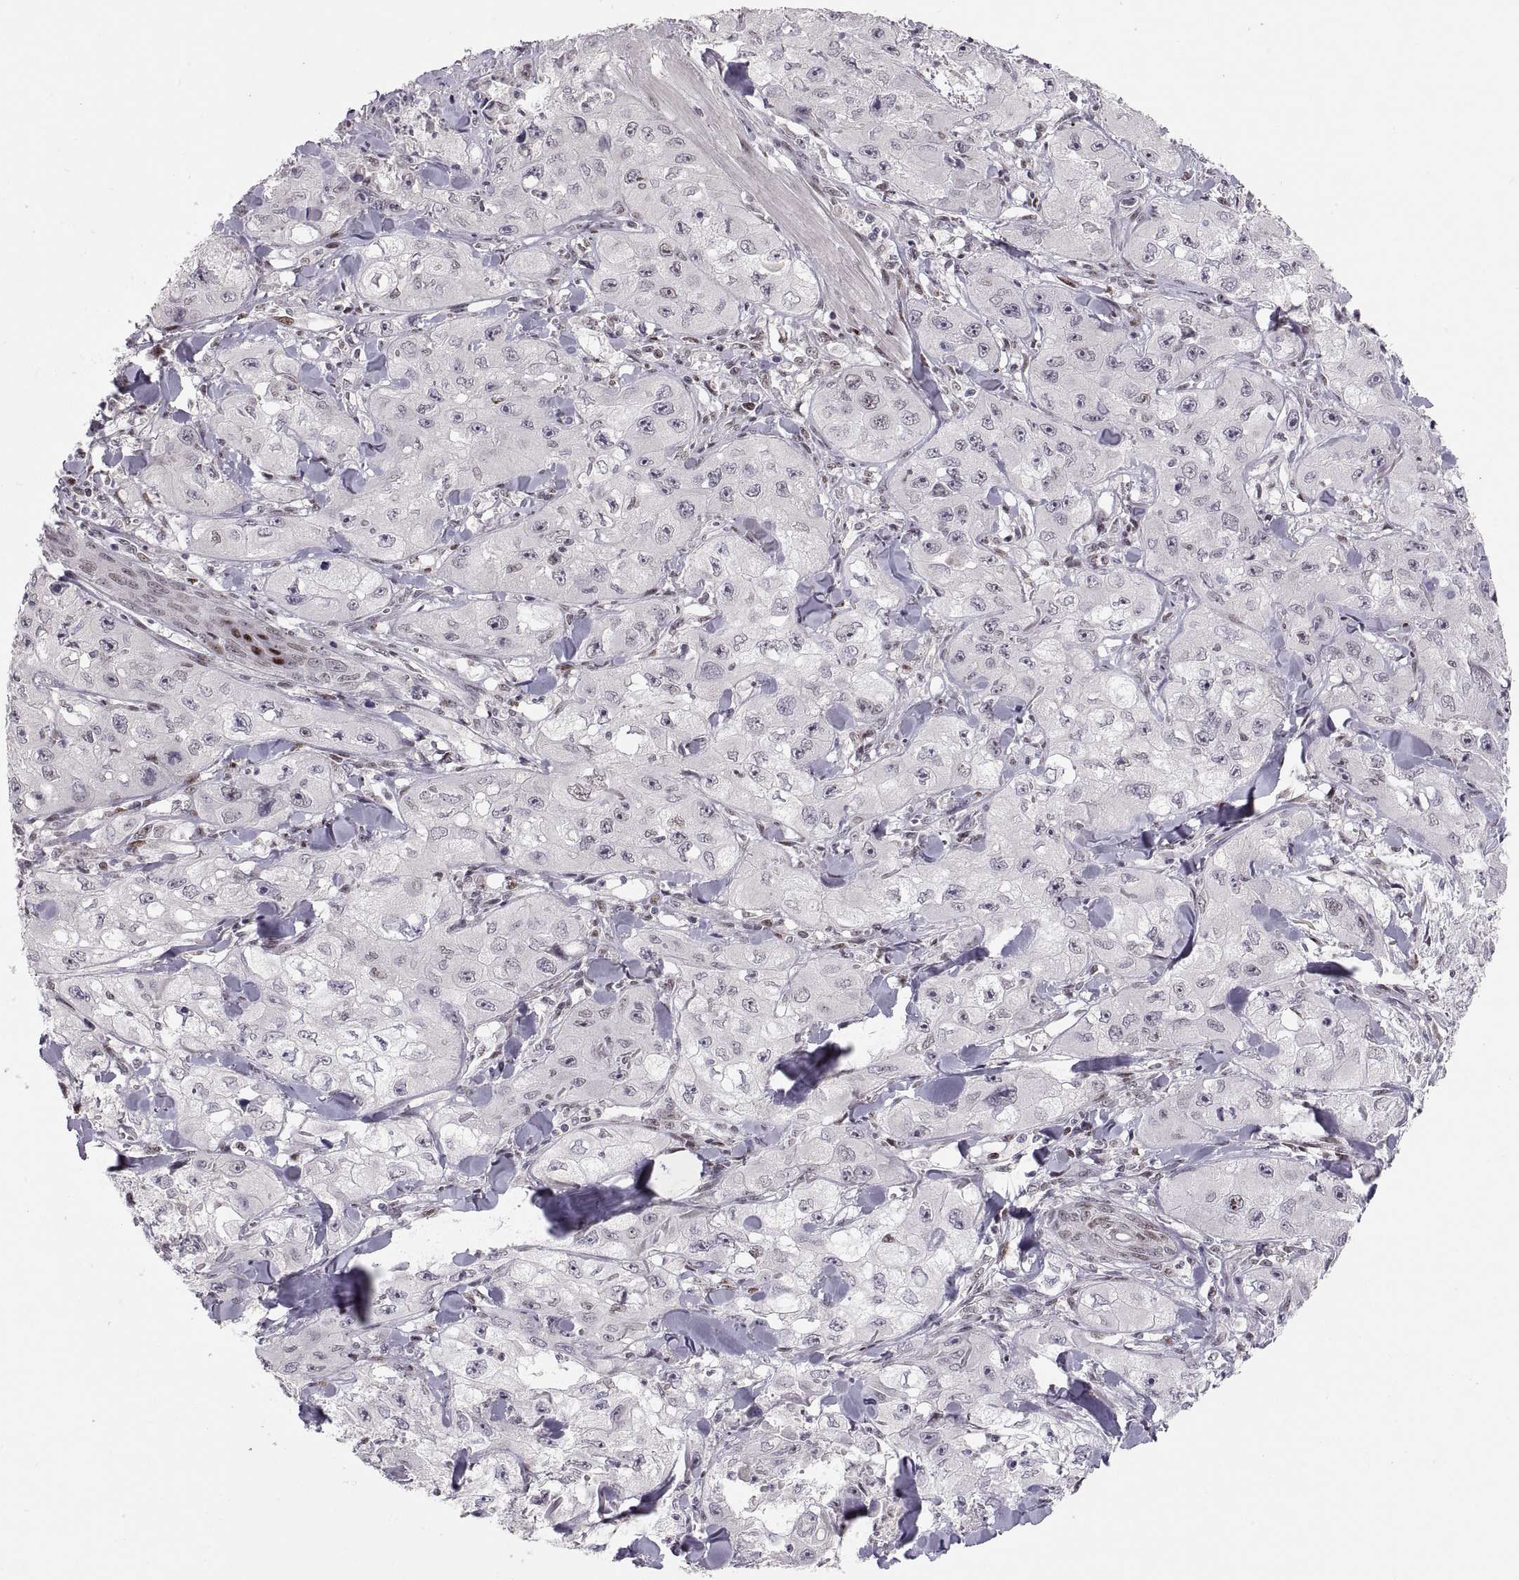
{"staining": {"intensity": "negative", "quantity": "none", "location": "none"}, "tissue": "skin cancer", "cell_type": "Tumor cells", "image_type": "cancer", "snomed": [{"axis": "morphology", "description": "Squamous cell carcinoma, NOS"}, {"axis": "topography", "description": "Skin"}, {"axis": "topography", "description": "Subcutis"}], "caption": "There is no significant expression in tumor cells of skin squamous cell carcinoma.", "gene": "SNAI1", "patient": {"sex": "male", "age": 73}}